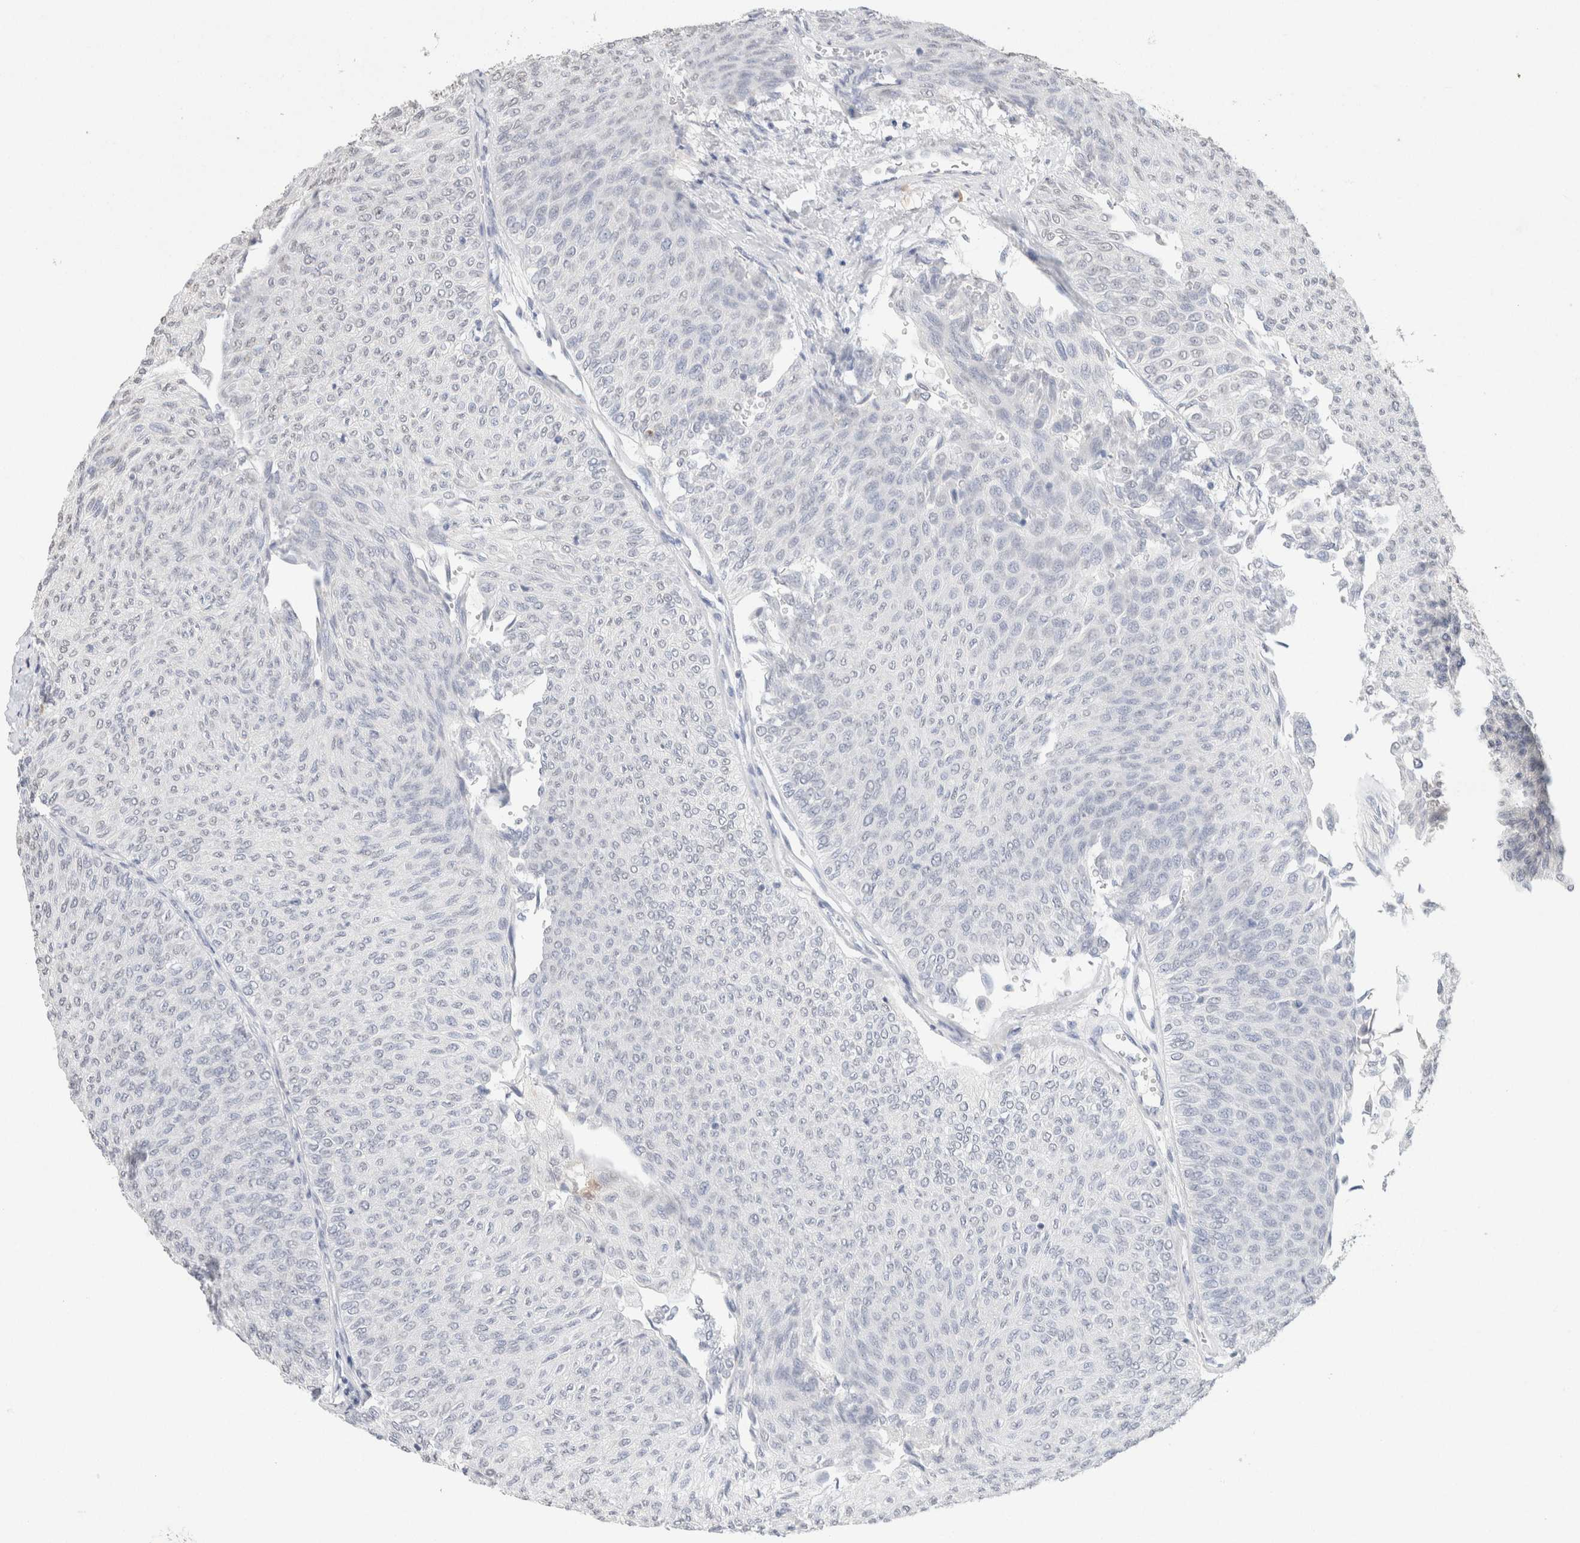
{"staining": {"intensity": "negative", "quantity": "none", "location": "none"}, "tissue": "urothelial cancer", "cell_type": "Tumor cells", "image_type": "cancer", "snomed": [{"axis": "morphology", "description": "Urothelial carcinoma, Low grade"}, {"axis": "topography", "description": "Urinary bladder"}], "caption": "IHC of urothelial cancer displays no positivity in tumor cells.", "gene": "CD80", "patient": {"sex": "male", "age": 78}}